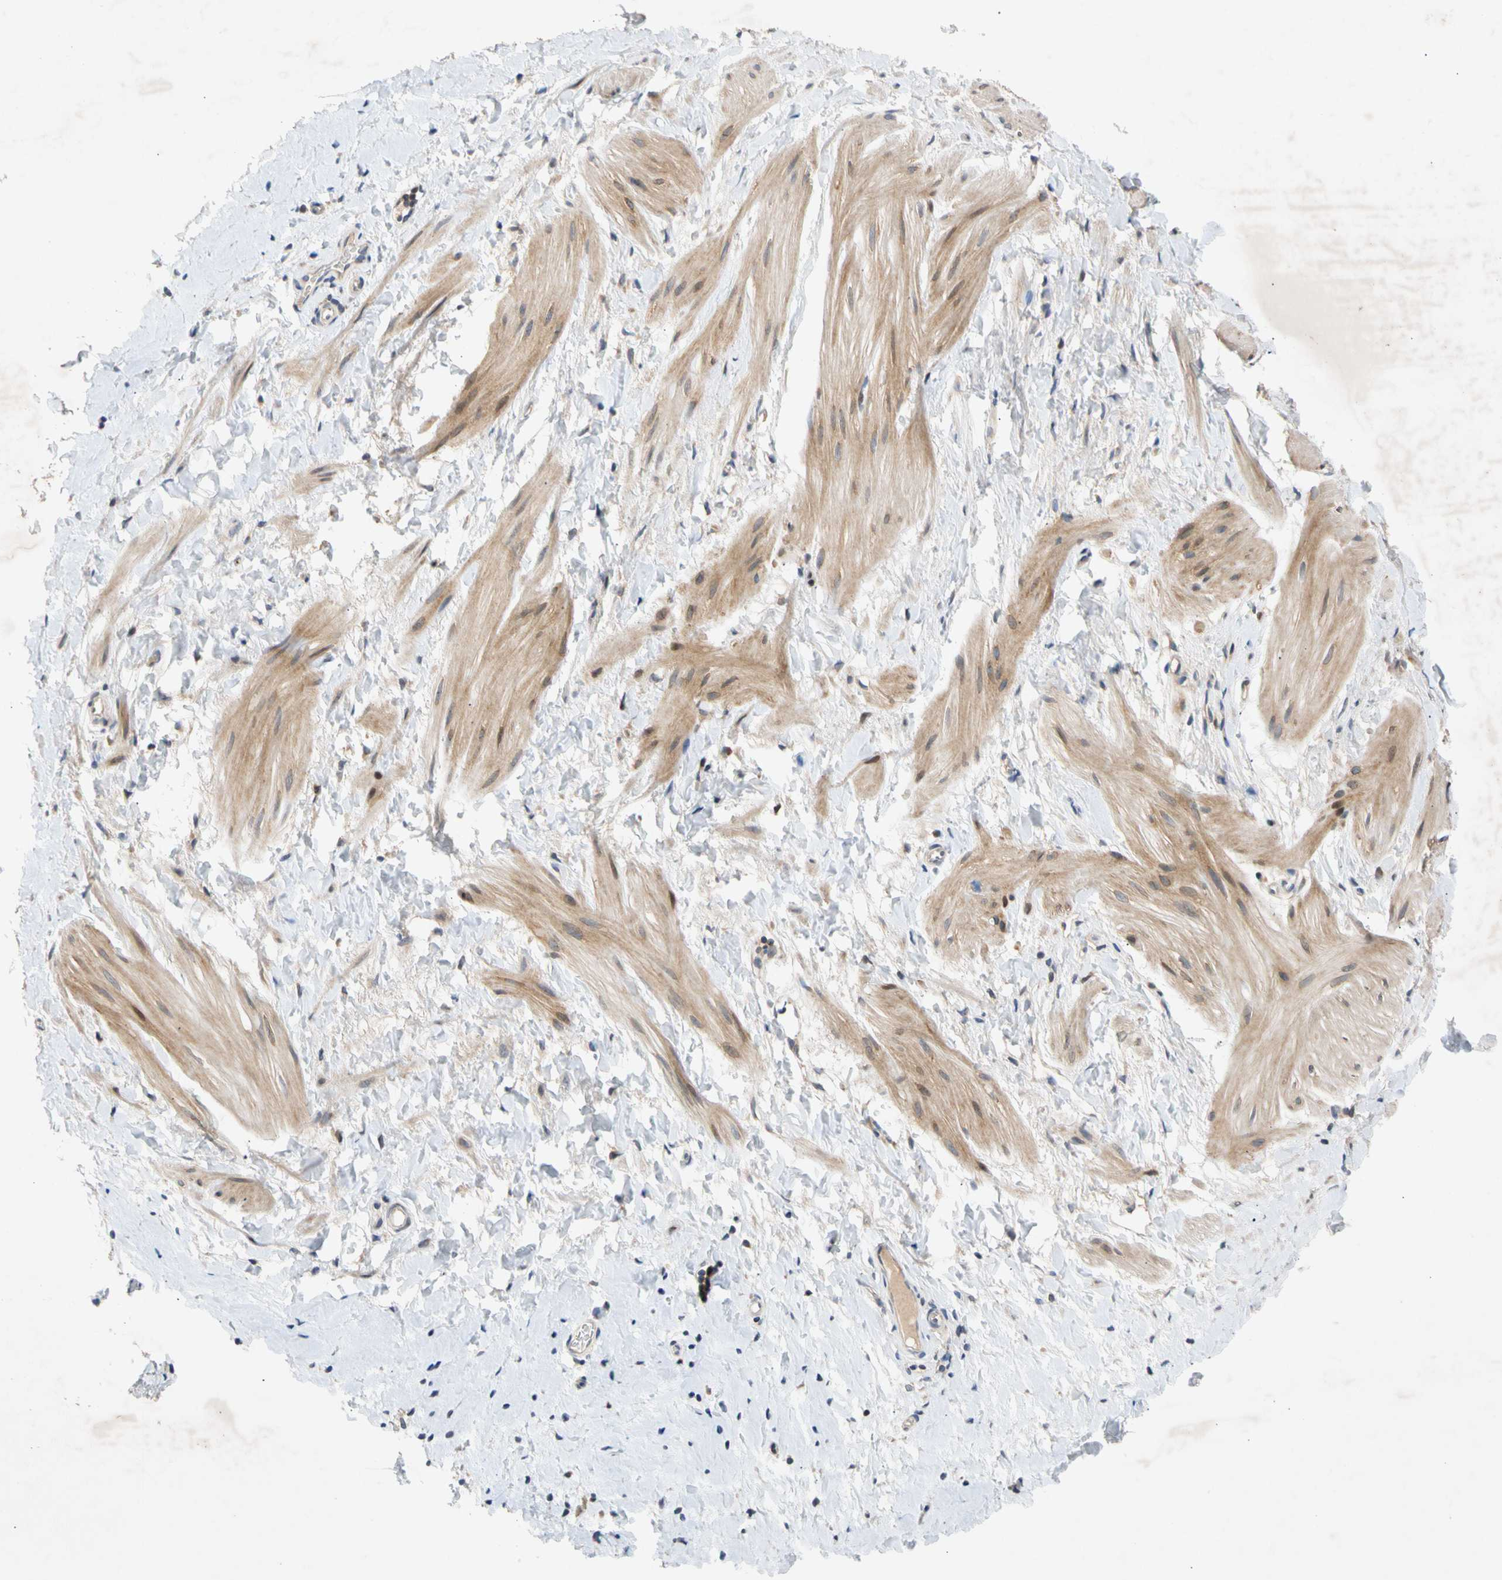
{"staining": {"intensity": "moderate", "quantity": ">75%", "location": "cytoplasmic/membranous,nuclear"}, "tissue": "smooth muscle", "cell_type": "Smooth muscle cells", "image_type": "normal", "snomed": [{"axis": "morphology", "description": "Normal tissue, NOS"}, {"axis": "topography", "description": "Smooth muscle"}], "caption": "Smooth muscle stained with immunohistochemistry (IHC) demonstrates moderate cytoplasmic/membranous,nuclear staining in about >75% of smooth muscle cells. The staining was performed using DAB to visualize the protein expression in brown, while the nuclei were stained in blue with hematoxylin (Magnification: 20x).", "gene": "CNST", "patient": {"sex": "male", "age": 16}}